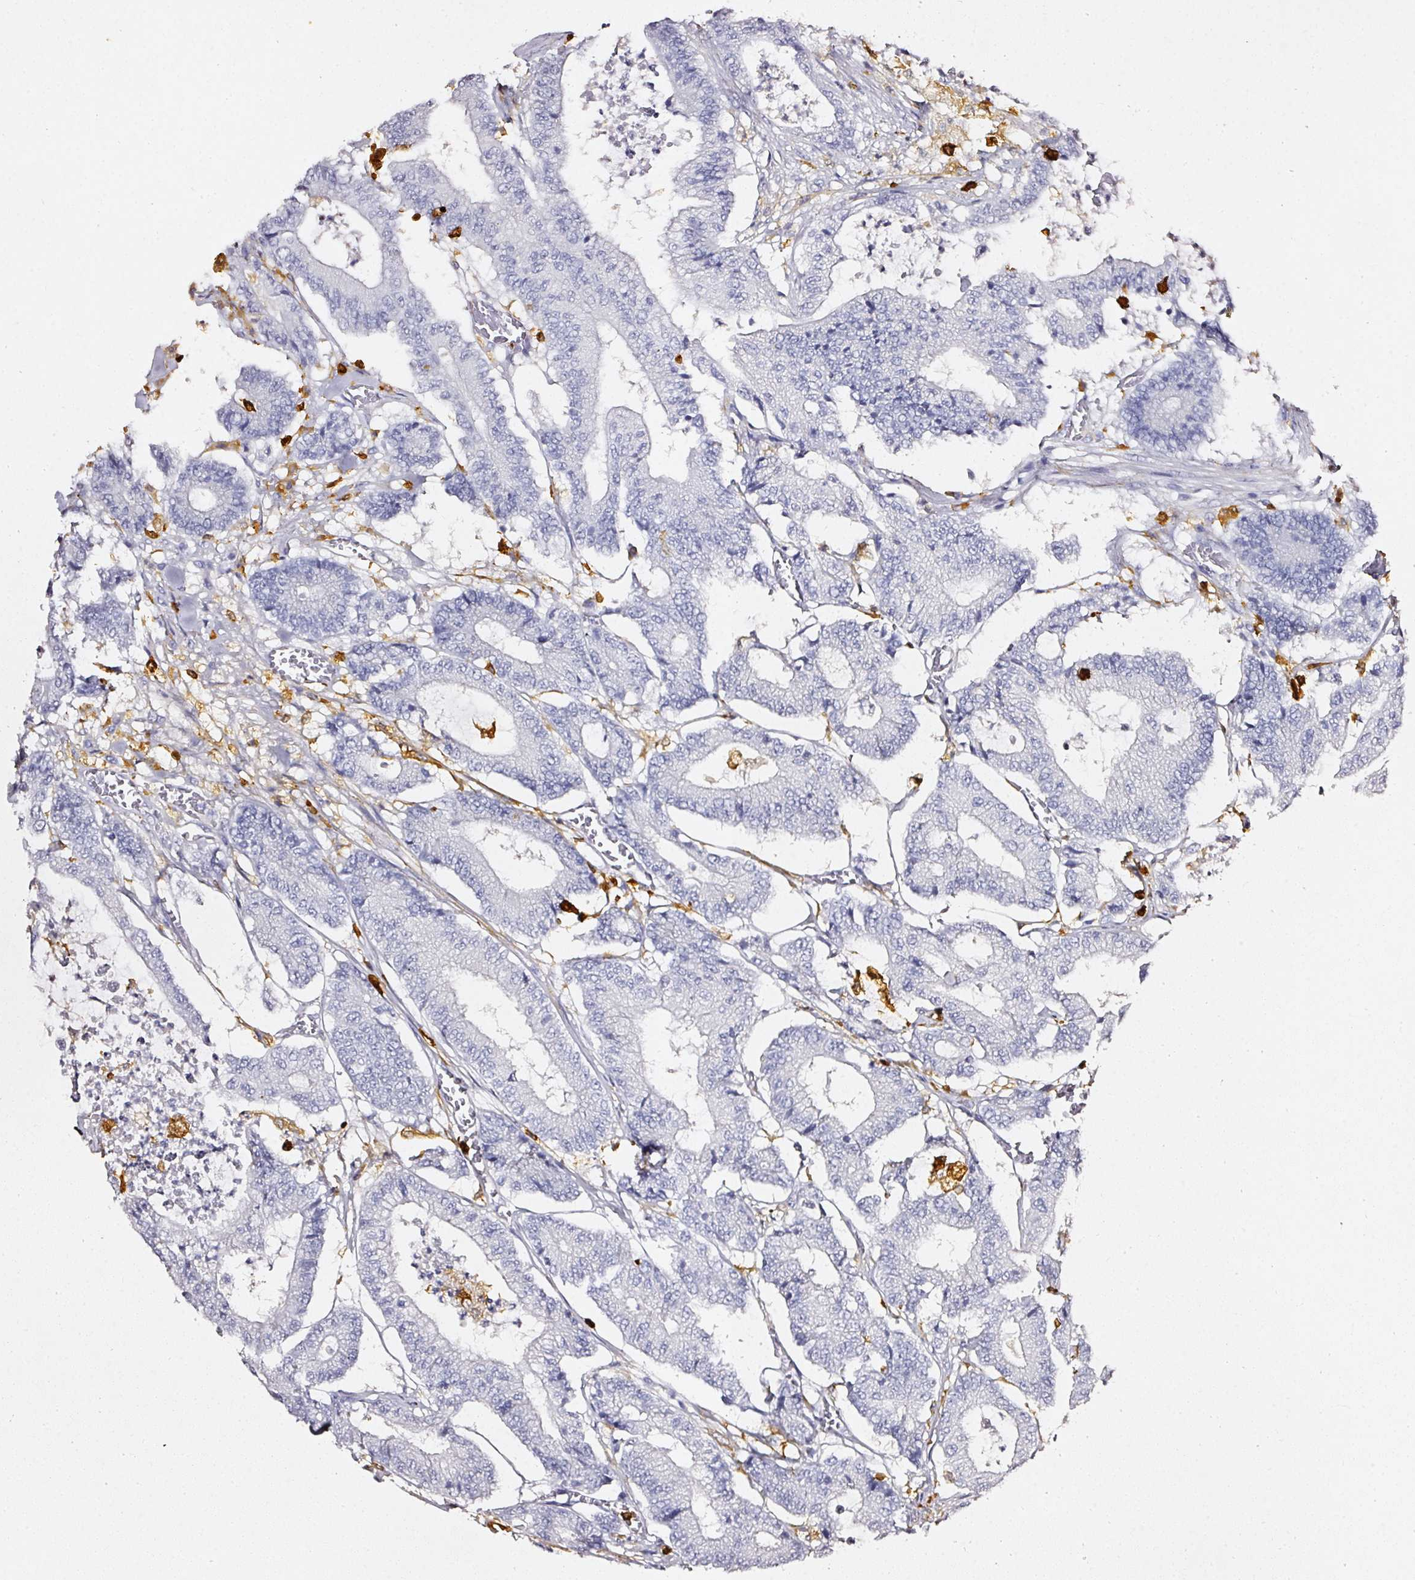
{"staining": {"intensity": "negative", "quantity": "none", "location": "none"}, "tissue": "colorectal cancer", "cell_type": "Tumor cells", "image_type": "cancer", "snomed": [{"axis": "morphology", "description": "Adenocarcinoma, NOS"}, {"axis": "topography", "description": "Colon"}], "caption": "Immunohistochemistry image of colorectal adenocarcinoma stained for a protein (brown), which demonstrates no positivity in tumor cells. (DAB (3,3'-diaminobenzidine) immunohistochemistry (IHC), high magnification).", "gene": "EVL", "patient": {"sex": "female", "age": 84}}